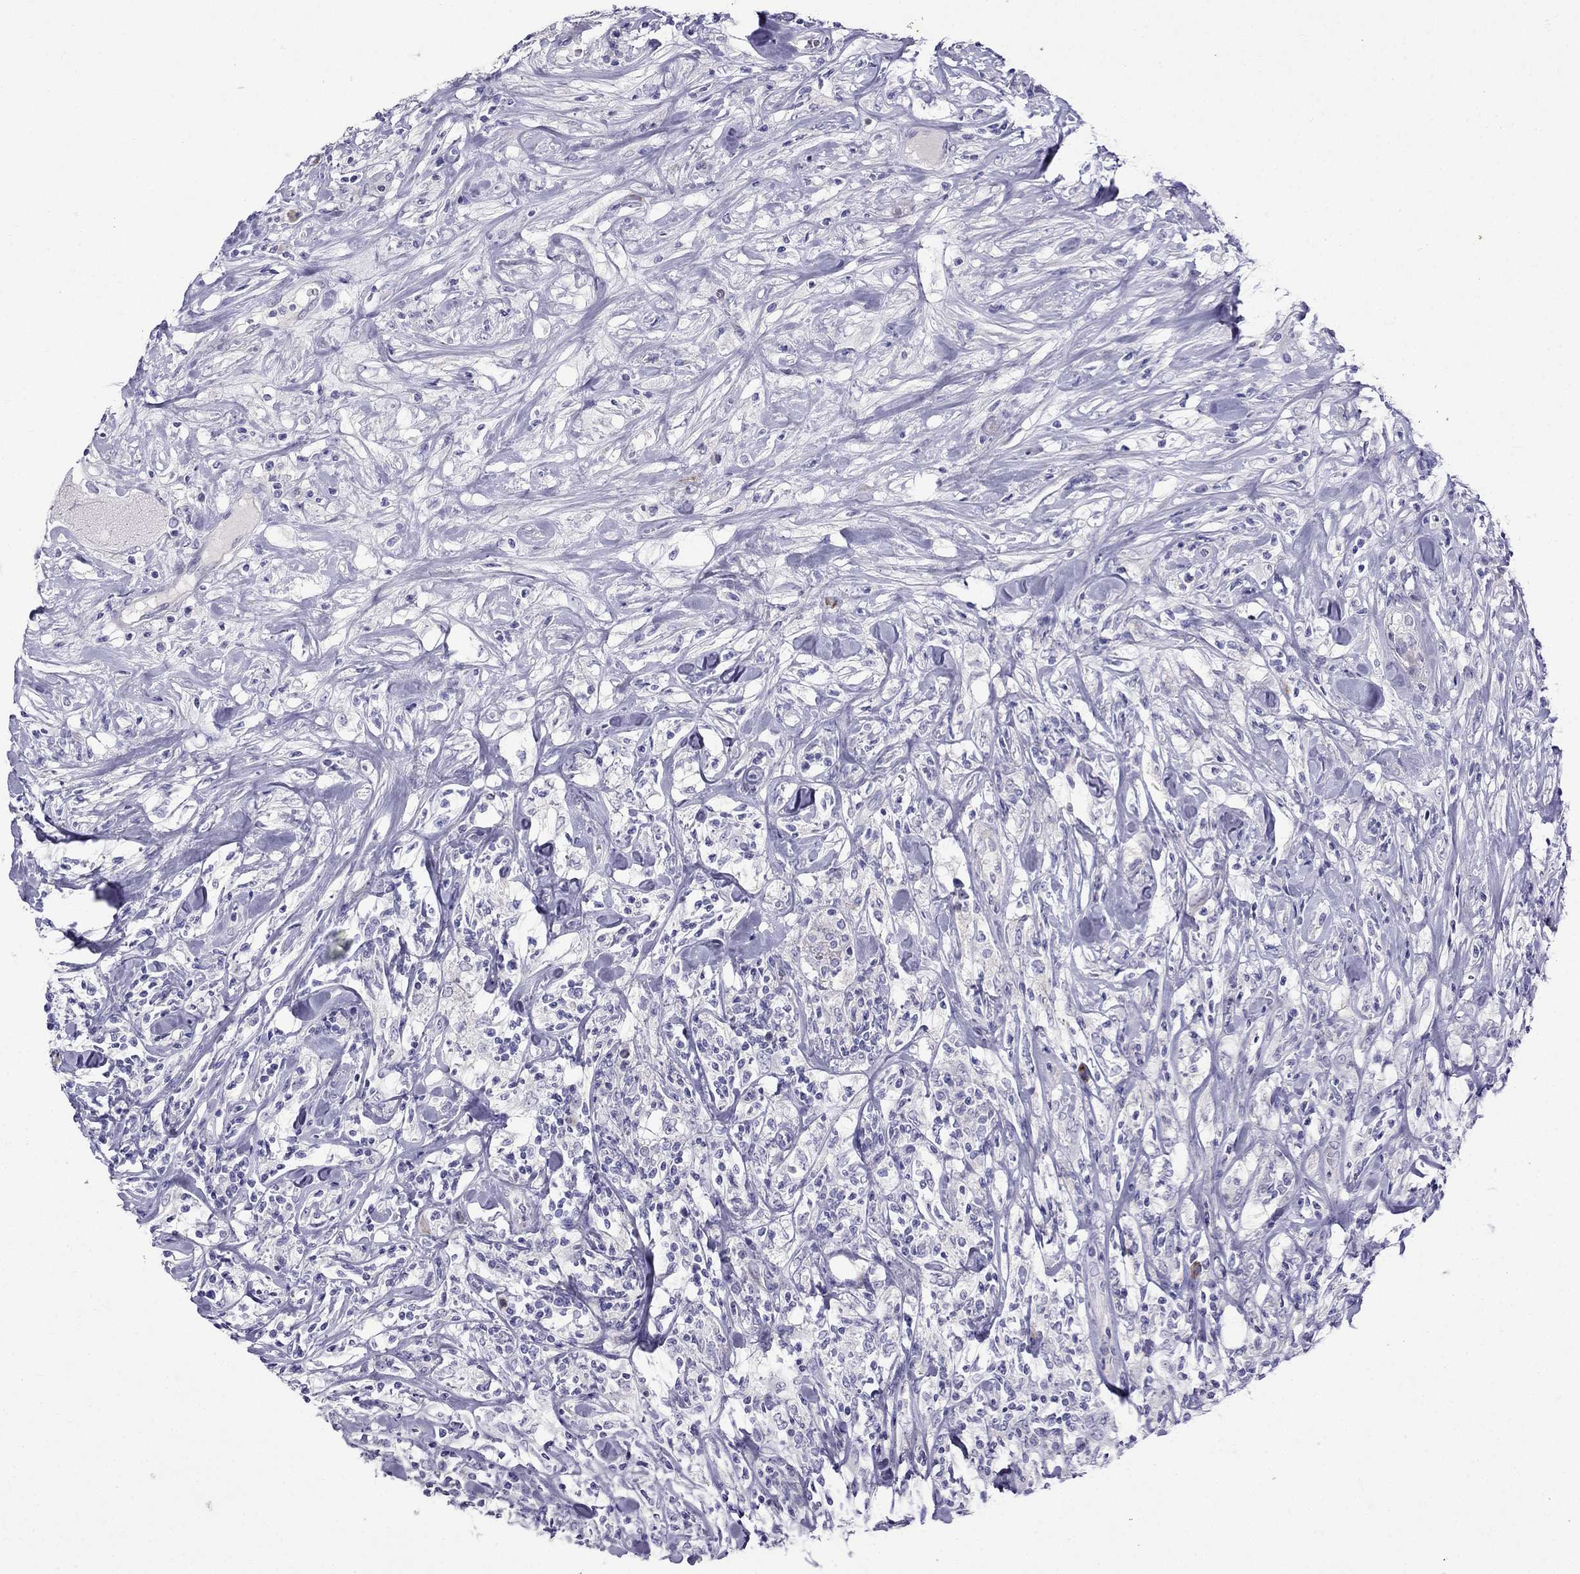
{"staining": {"intensity": "negative", "quantity": "none", "location": "none"}, "tissue": "lymphoma", "cell_type": "Tumor cells", "image_type": "cancer", "snomed": [{"axis": "morphology", "description": "Malignant lymphoma, non-Hodgkin's type, High grade"}, {"axis": "topography", "description": "Lymph node"}], "caption": "The image displays no staining of tumor cells in malignant lymphoma, non-Hodgkin's type (high-grade).", "gene": "PATE1", "patient": {"sex": "female", "age": 84}}